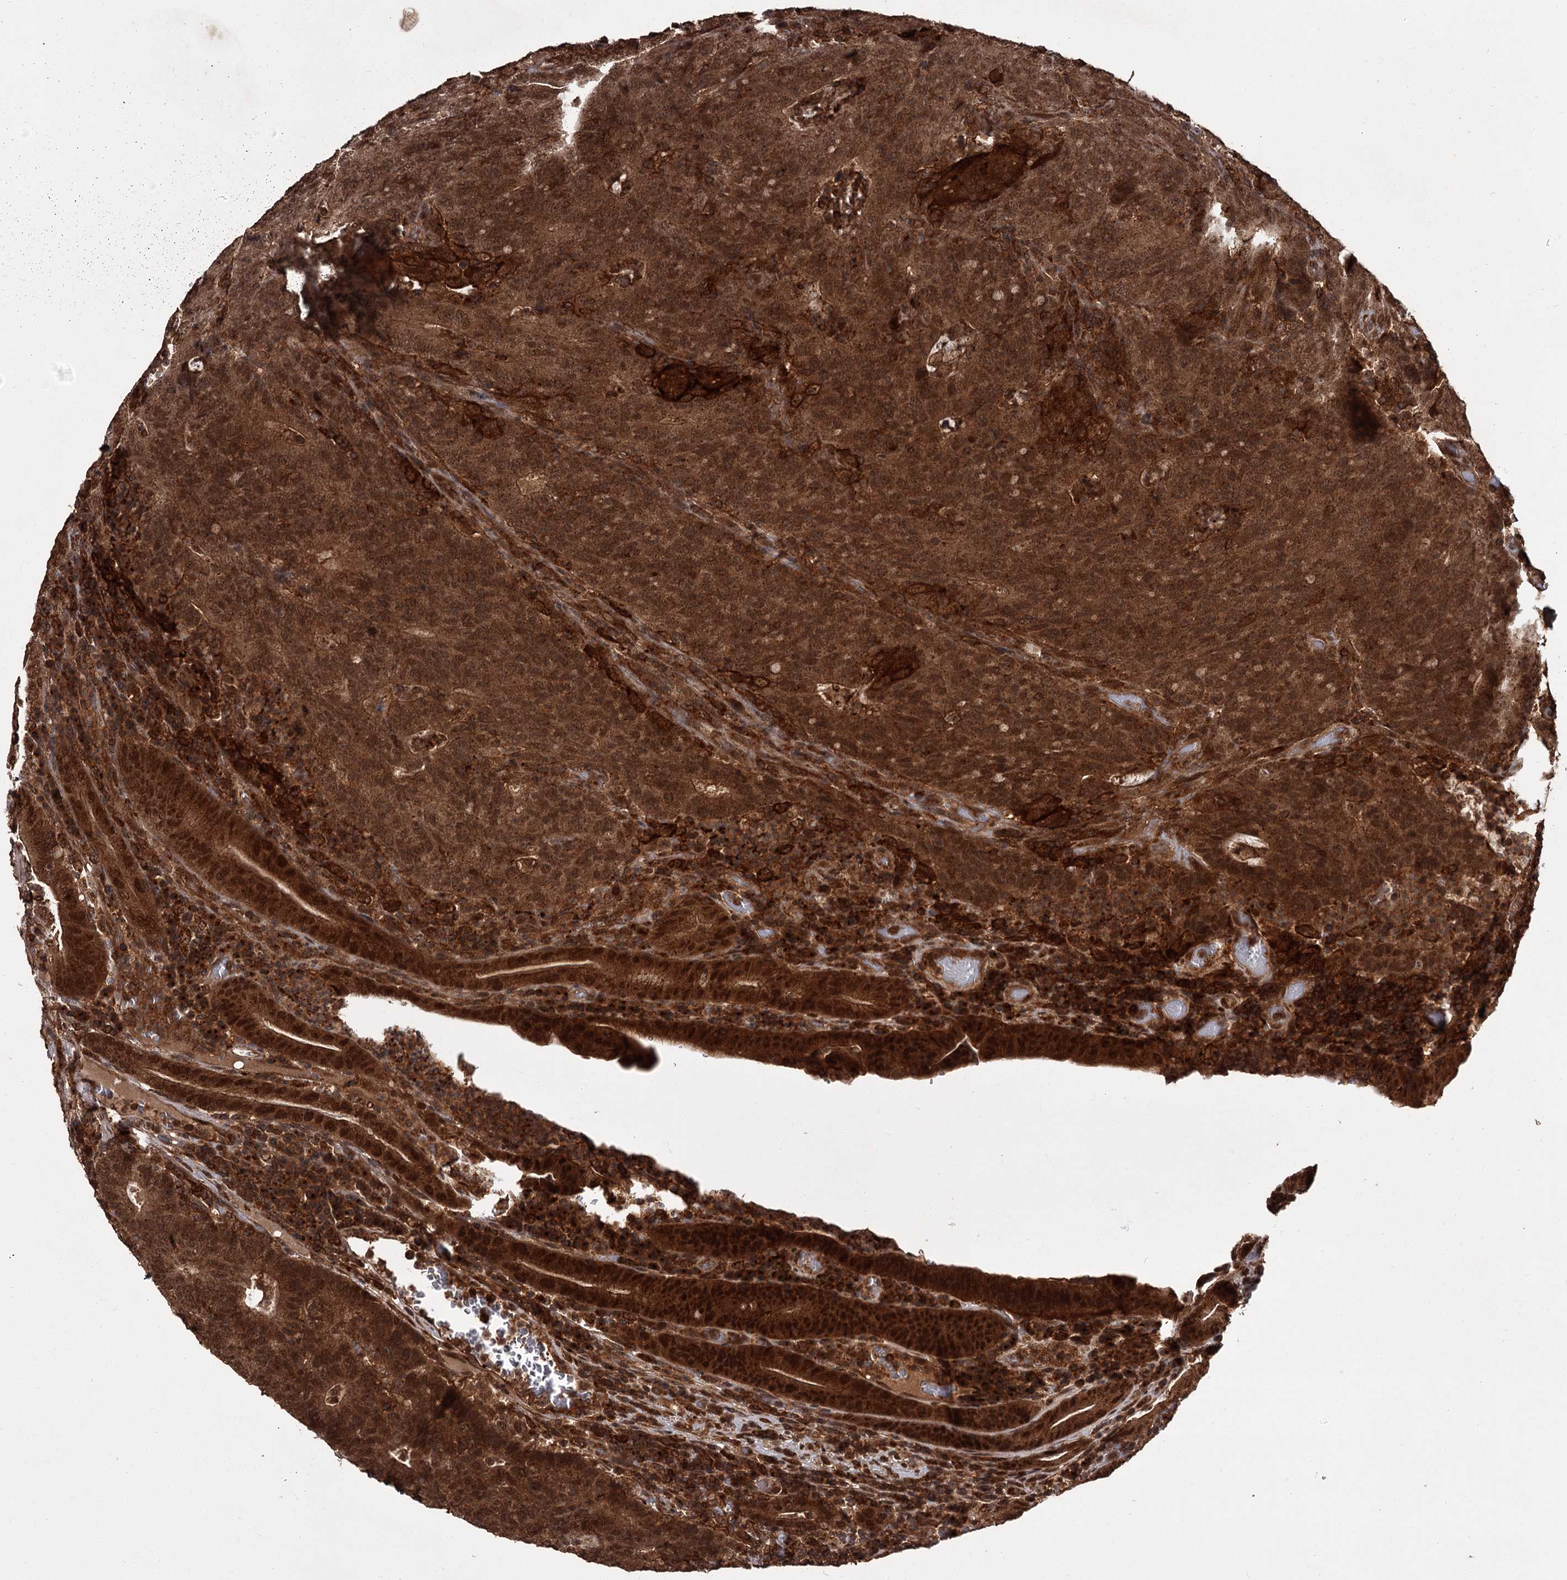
{"staining": {"intensity": "strong", "quantity": ">75%", "location": "cytoplasmic/membranous,nuclear"}, "tissue": "colorectal cancer", "cell_type": "Tumor cells", "image_type": "cancer", "snomed": [{"axis": "morphology", "description": "Normal tissue, NOS"}, {"axis": "morphology", "description": "Adenocarcinoma, NOS"}, {"axis": "topography", "description": "Colon"}], "caption": "A micrograph of colorectal cancer stained for a protein shows strong cytoplasmic/membranous and nuclear brown staining in tumor cells.", "gene": "TBC1D23", "patient": {"sex": "female", "age": 75}}